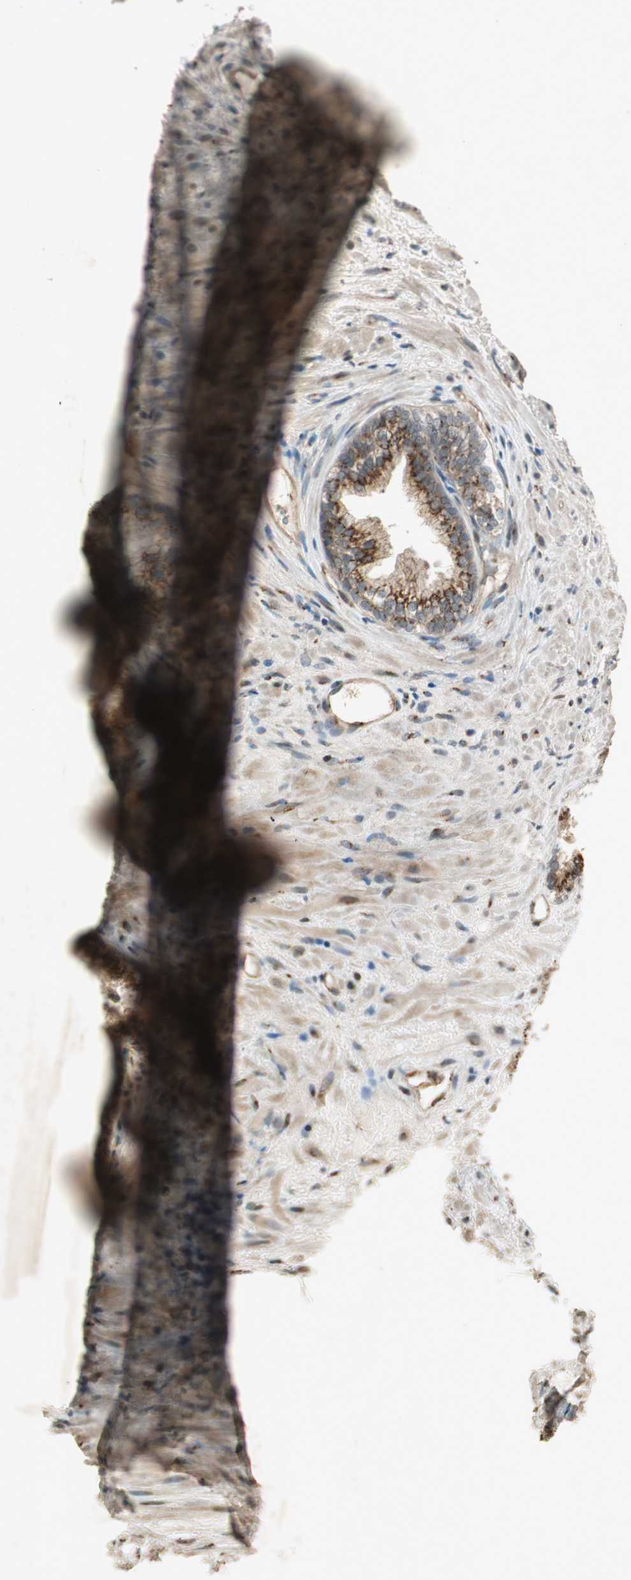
{"staining": {"intensity": "moderate", "quantity": ">75%", "location": "cytoplasmic/membranous"}, "tissue": "prostate", "cell_type": "Glandular cells", "image_type": "normal", "snomed": [{"axis": "morphology", "description": "Normal tissue, NOS"}, {"axis": "topography", "description": "Prostate"}], "caption": "Immunohistochemistry staining of benign prostate, which reveals medium levels of moderate cytoplasmic/membranous expression in about >75% of glandular cells indicating moderate cytoplasmic/membranous protein positivity. The staining was performed using DAB (3,3'-diaminobenzidine) (brown) for protein detection and nuclei were counterstained in hematoxylin (blue).", "gene": "NEO1", "patient": {"sex": "male", "age": 76}}